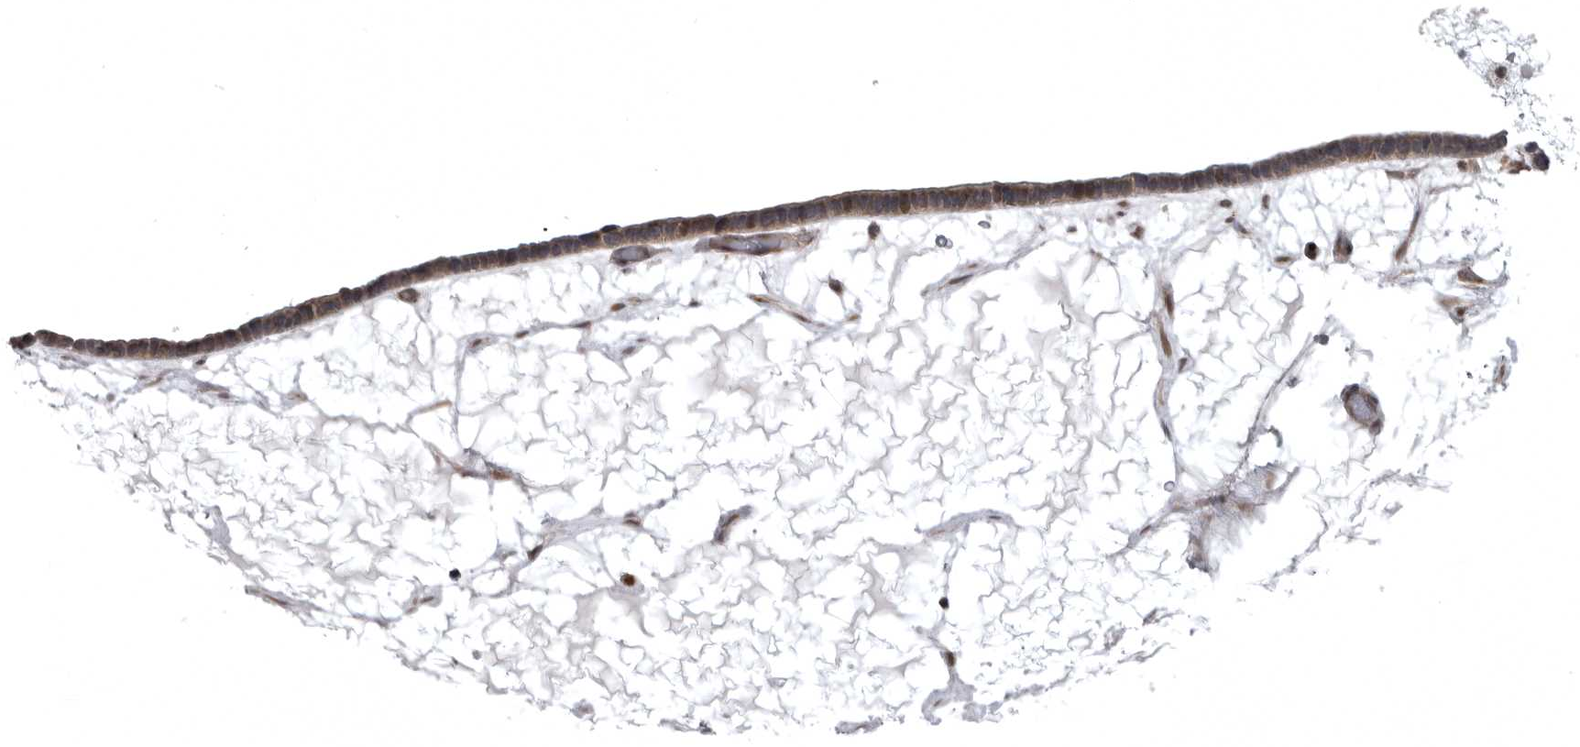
{"staining": {"intensity": "moderate", "quantity": ">75%", "location": "cytoplasmic/membranous,nuclear"}, "tissue": "ovarian cancer", "cell_type": "Tumor cells", "image_type": "cancer", "snomed": [{"axis": "morphology", "description": "Cystadenocarcinoma, serous, NOS"}, {"axis": "topography", "description": "Ovary"}], "caption": "Immunohistochemistry (IHC) photomicrograph of neoplastic tissue: human ovarian serous cystadenocarcinoma stained using immunohistochemistry shows medium levels of moderate protein expression localized specifically in the cytoplasmic/membranous and nuclear of tumor cells, appearing as a cytoplasmic/membranous and nuclear brown color.", "gene": "SNX16", "patient": {"sex": "female", "age": 56}}